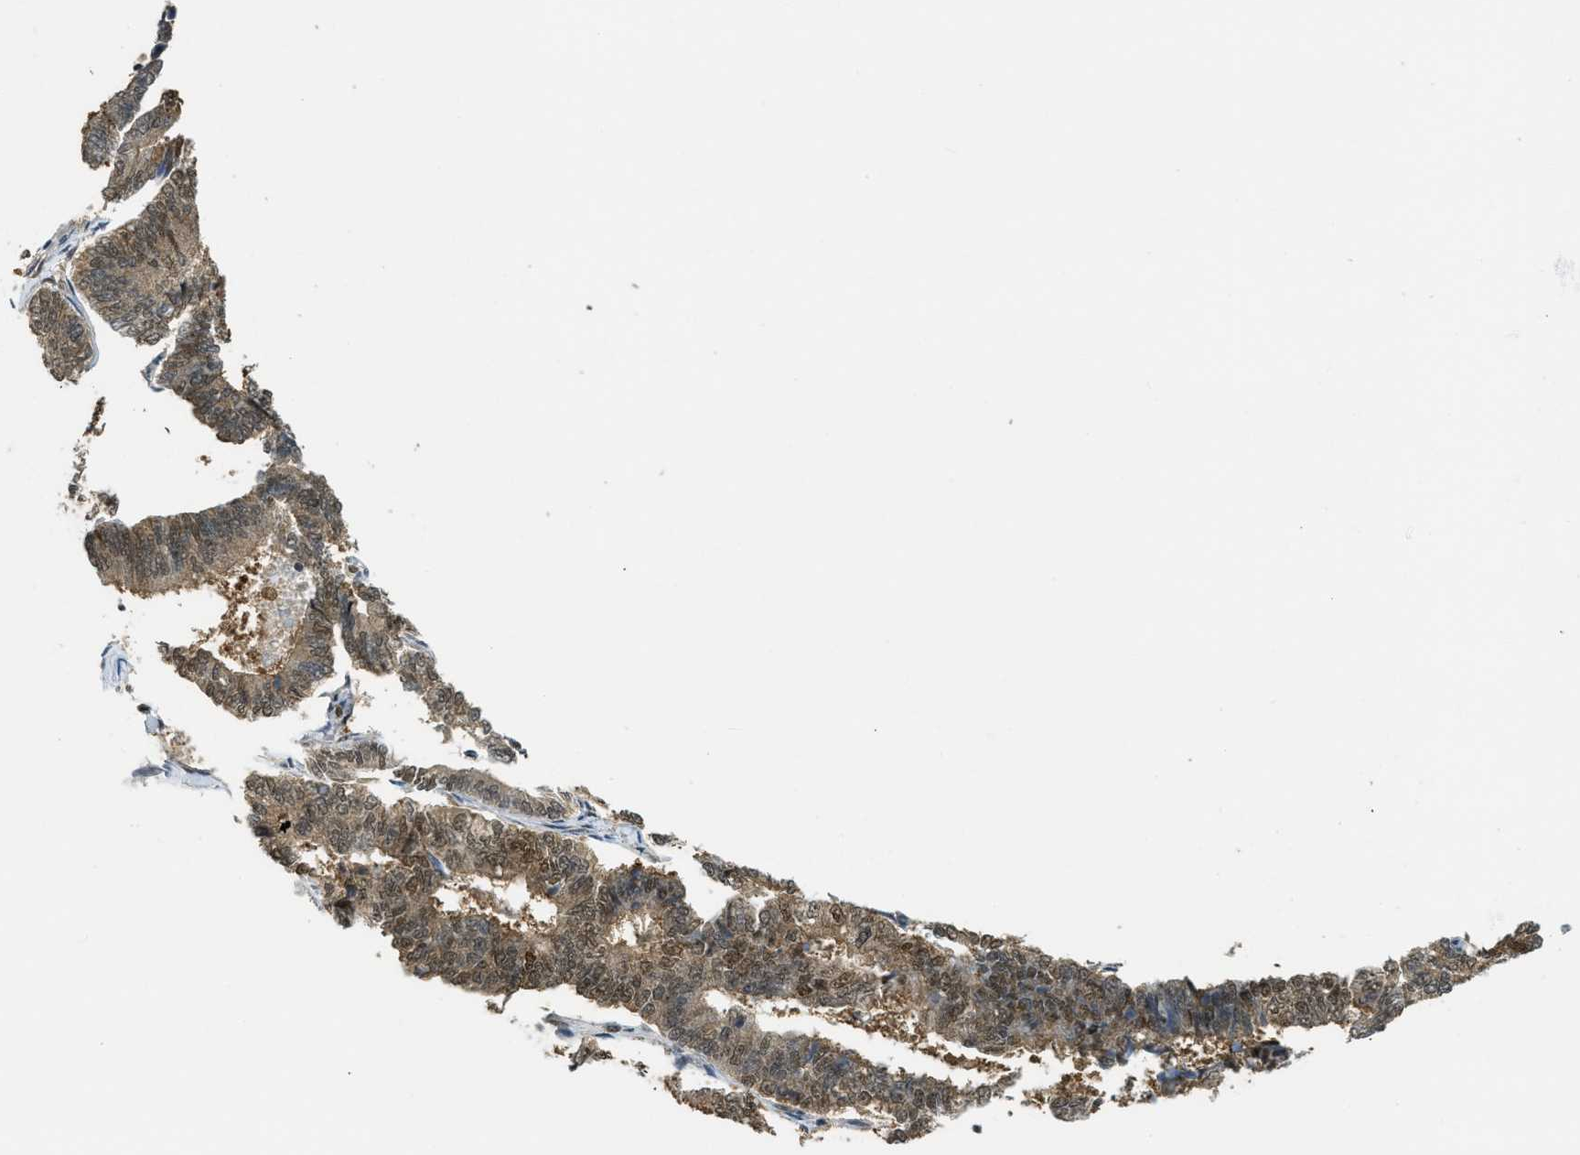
{"staining": {"intensity": "moderate", "quantity": ">75%", "location": "cytoplasmic/membranous,nuclear"}, "tissue": "endometrial cancer", "cell_type": "Tumor cells", "image_type": "cancer", "snomed": [{"axis": "morphology", "description": "Adenocarcinoma, NOS"}, {"axis": "topography", "description": "Endometrium"}], "caption": "There is medium levels of moderate cytoplasmic/membranous and nuclear staining in tumor cells of endometrial adenocarcinoma, as demonstrated by immunohistochemical staining (brown color).", "gene": "PSMC5", "patient": {"sex": "female", "age": 70}}